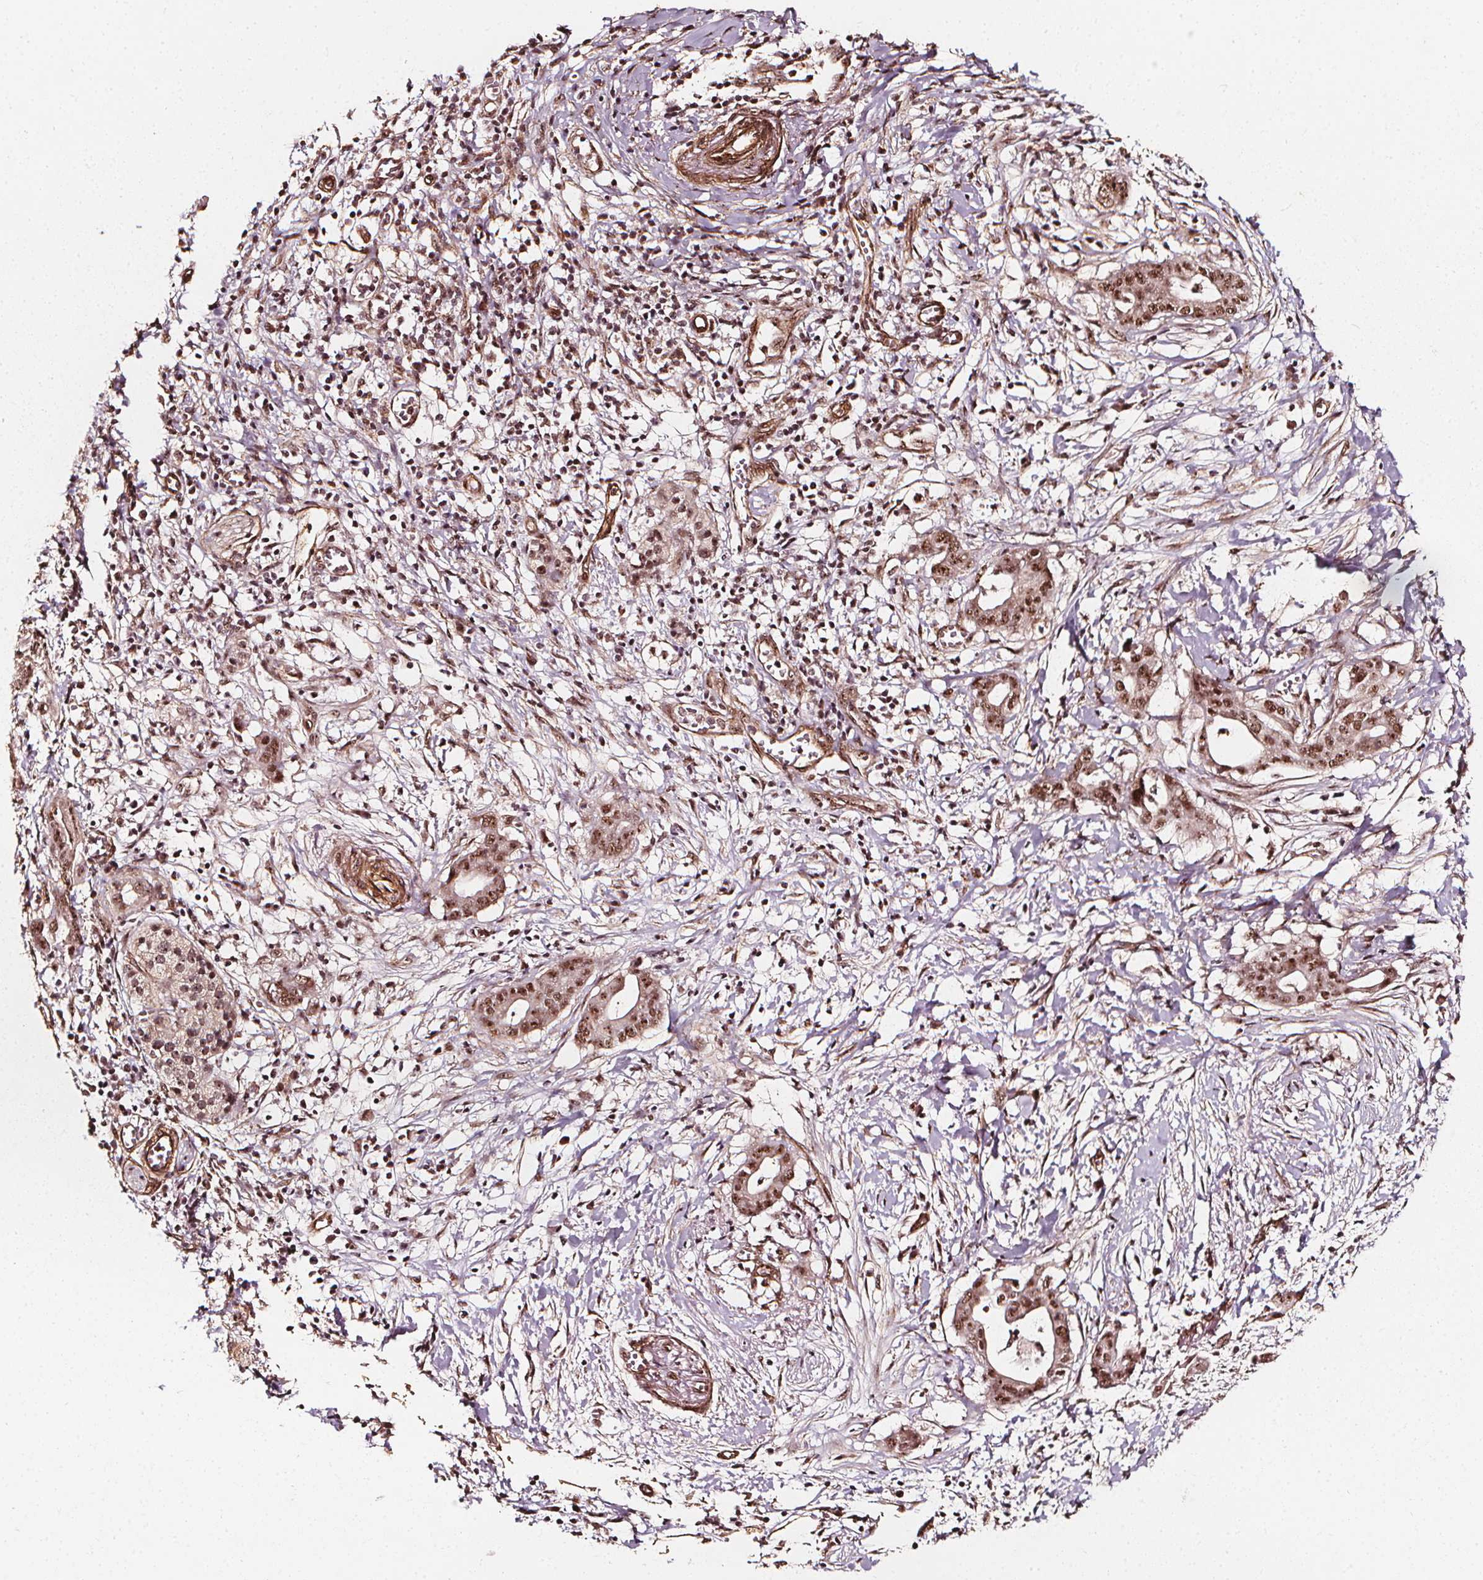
{"staining": {"intensity": "moderate", "quantity": ">75%", "location": "nuclear"}, "tissue": "pancreatic cancer", "cell_type": "Tumor cells", "image_type": "cancer", "snomed": [{"axis": "morphology", "description": "Adenocarcinoma, NOS"}, {"axis": "topography", "description": "Pancreas"}], "caption": "Pancreatic cancer stained with immunohistochemistry shows moderate nuclear positivity in approximately >75% of tumor cells. The protein is shown in brown color, while the nuclei are stained blue.", "gene": "EXOSC9", "patient": {"sex": "male", "age": 61}}